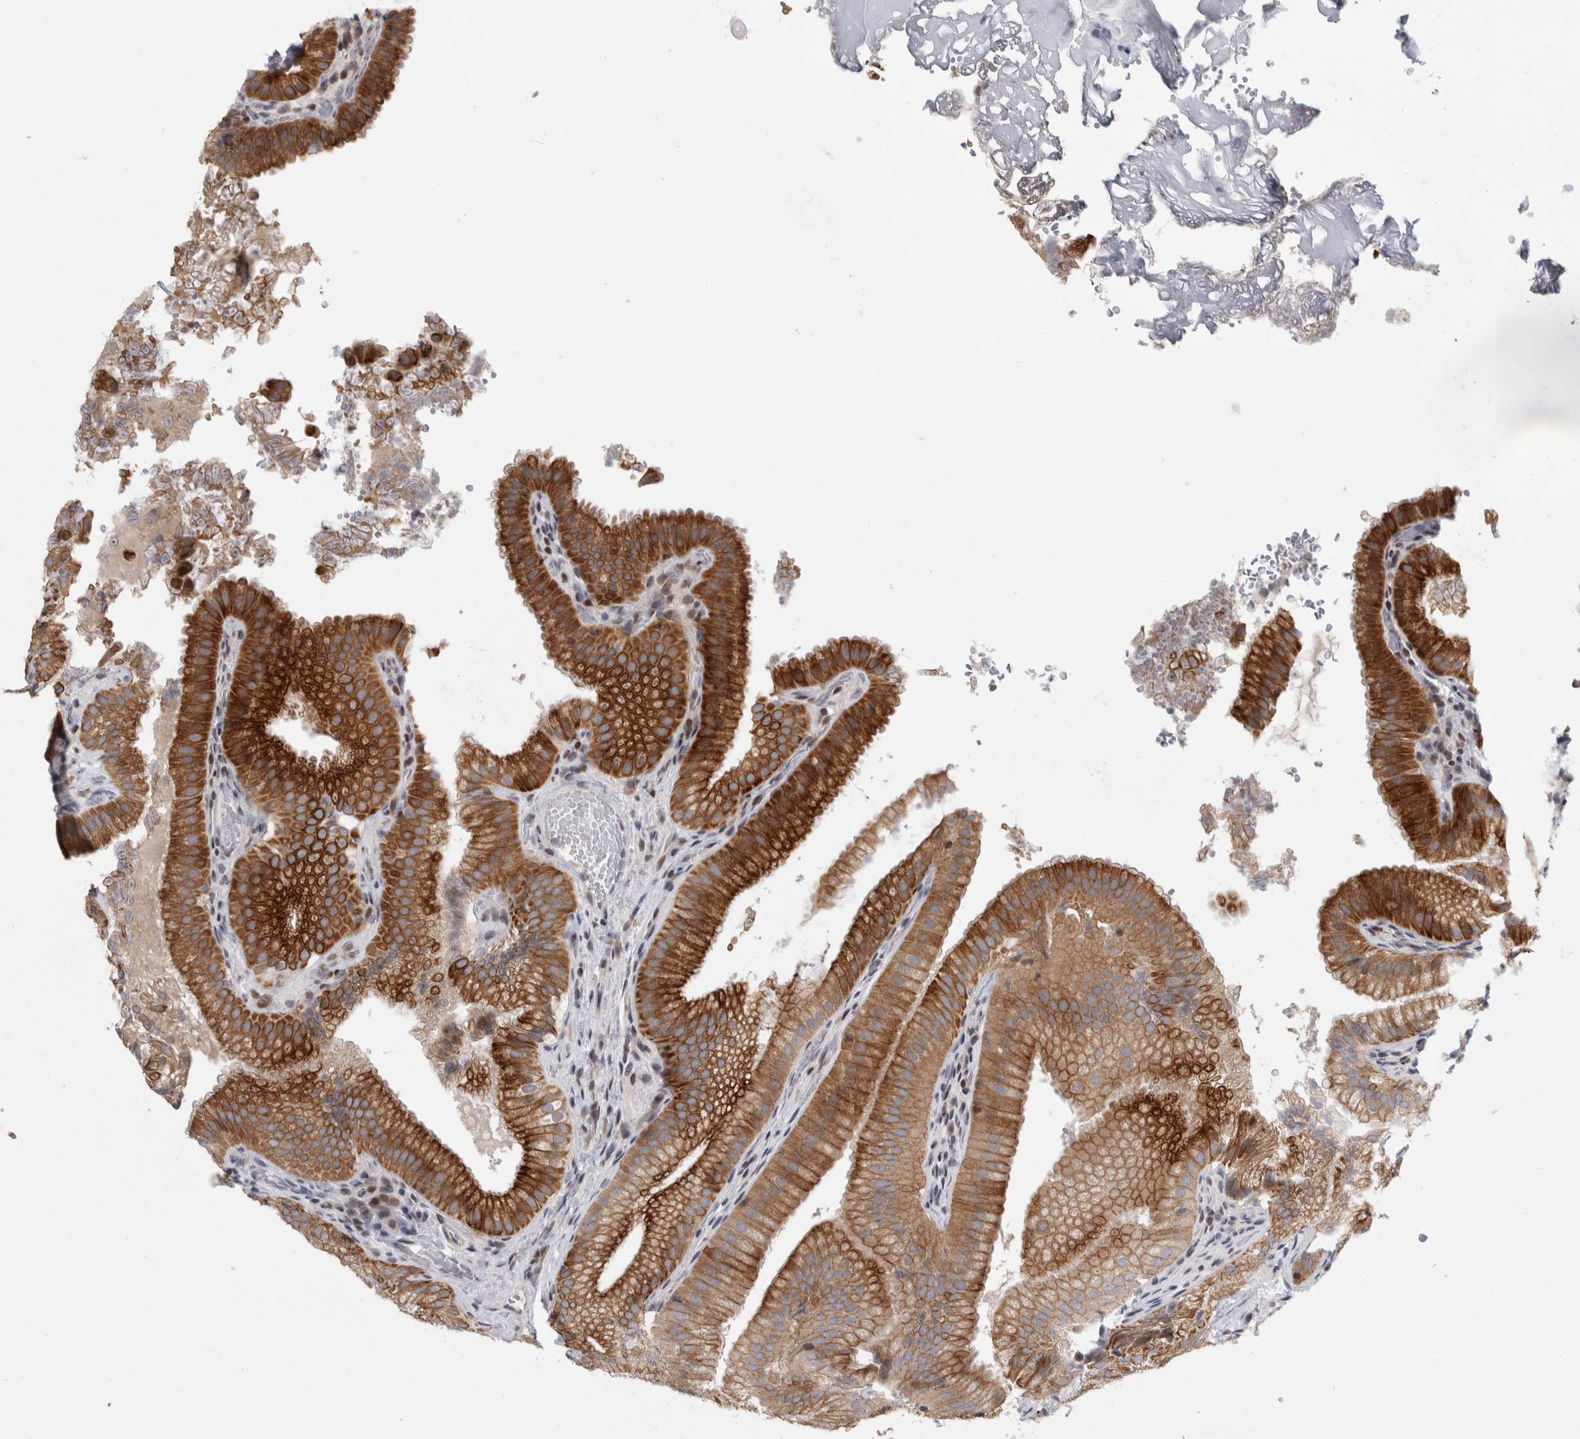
{"staining": {"intensity": "strong", "quantity": ">75%", "location": "cytoplasmic/membranous"}, "tissue": "gallbladder", "cell_type": "Glandular cells", "image_type": "normal", "snomed": [{"axis": "morphology", "description": "Normal tissue, NOS"}, {"axis": "topography", "description": "Gallbladder"}], "caption": "The photomicrograph reveals a brown stain indicating the presence of a protein in the cytoplasmic/membranous of glandular cells in gallbladder.", "gene": "UTP25", "patient": {"sex": "female", "age": 30}}